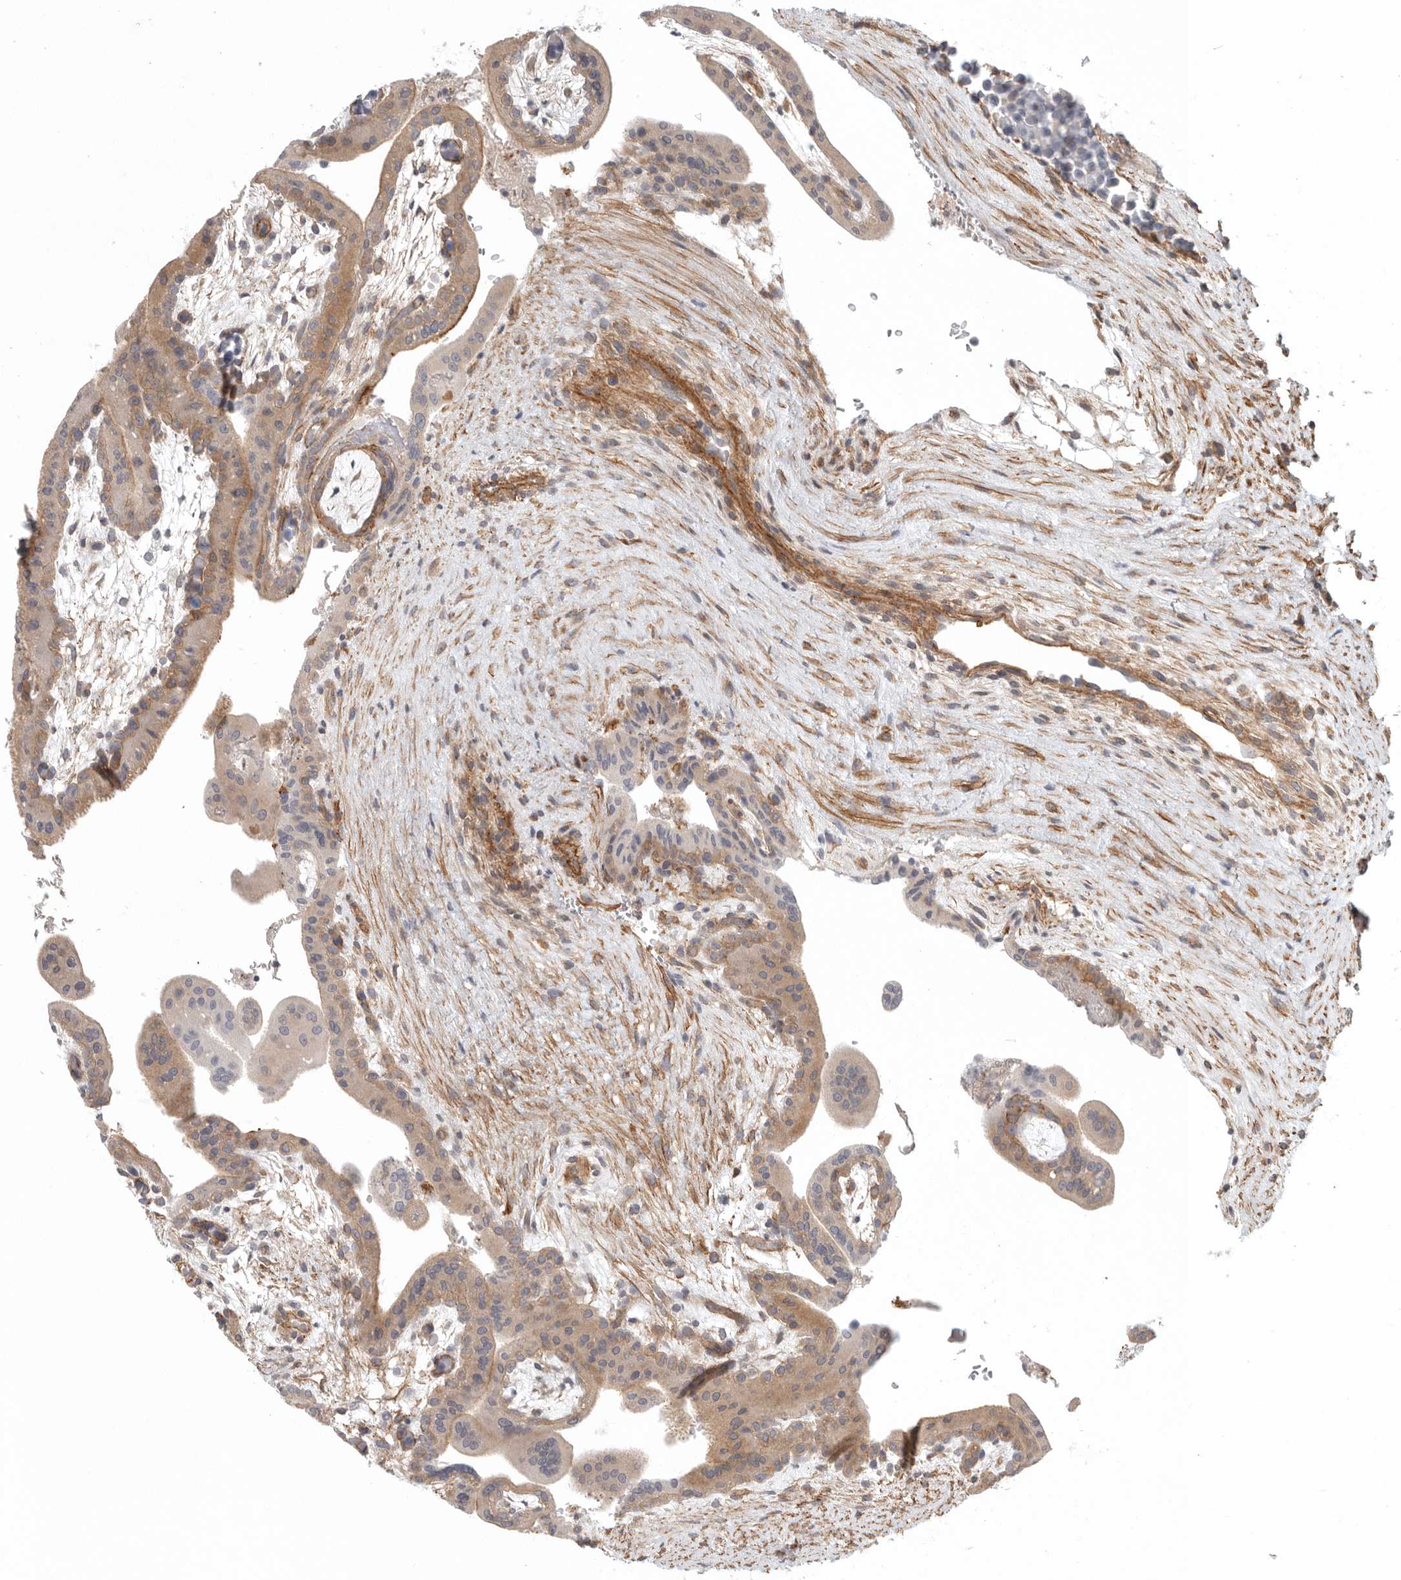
{"staining": {"intensity": "negative", "quantity": "none", "location": "none"}, "tissue": "placenta", "cell_type": "Decidual cells", "image_type": "normal", "snomed": [{"axis": "morphology", "description": "Normal tissue, NOS"}, {"axis": "topography", "description": "Placenta"}], "caption": "Immunohistochemistry photomicrograph of benign human placenta stained for a protein (brown), which reveals no expression in decidual cells.", "gene": "LONRF1", "patient": {"sex": "female", "age": 35}}